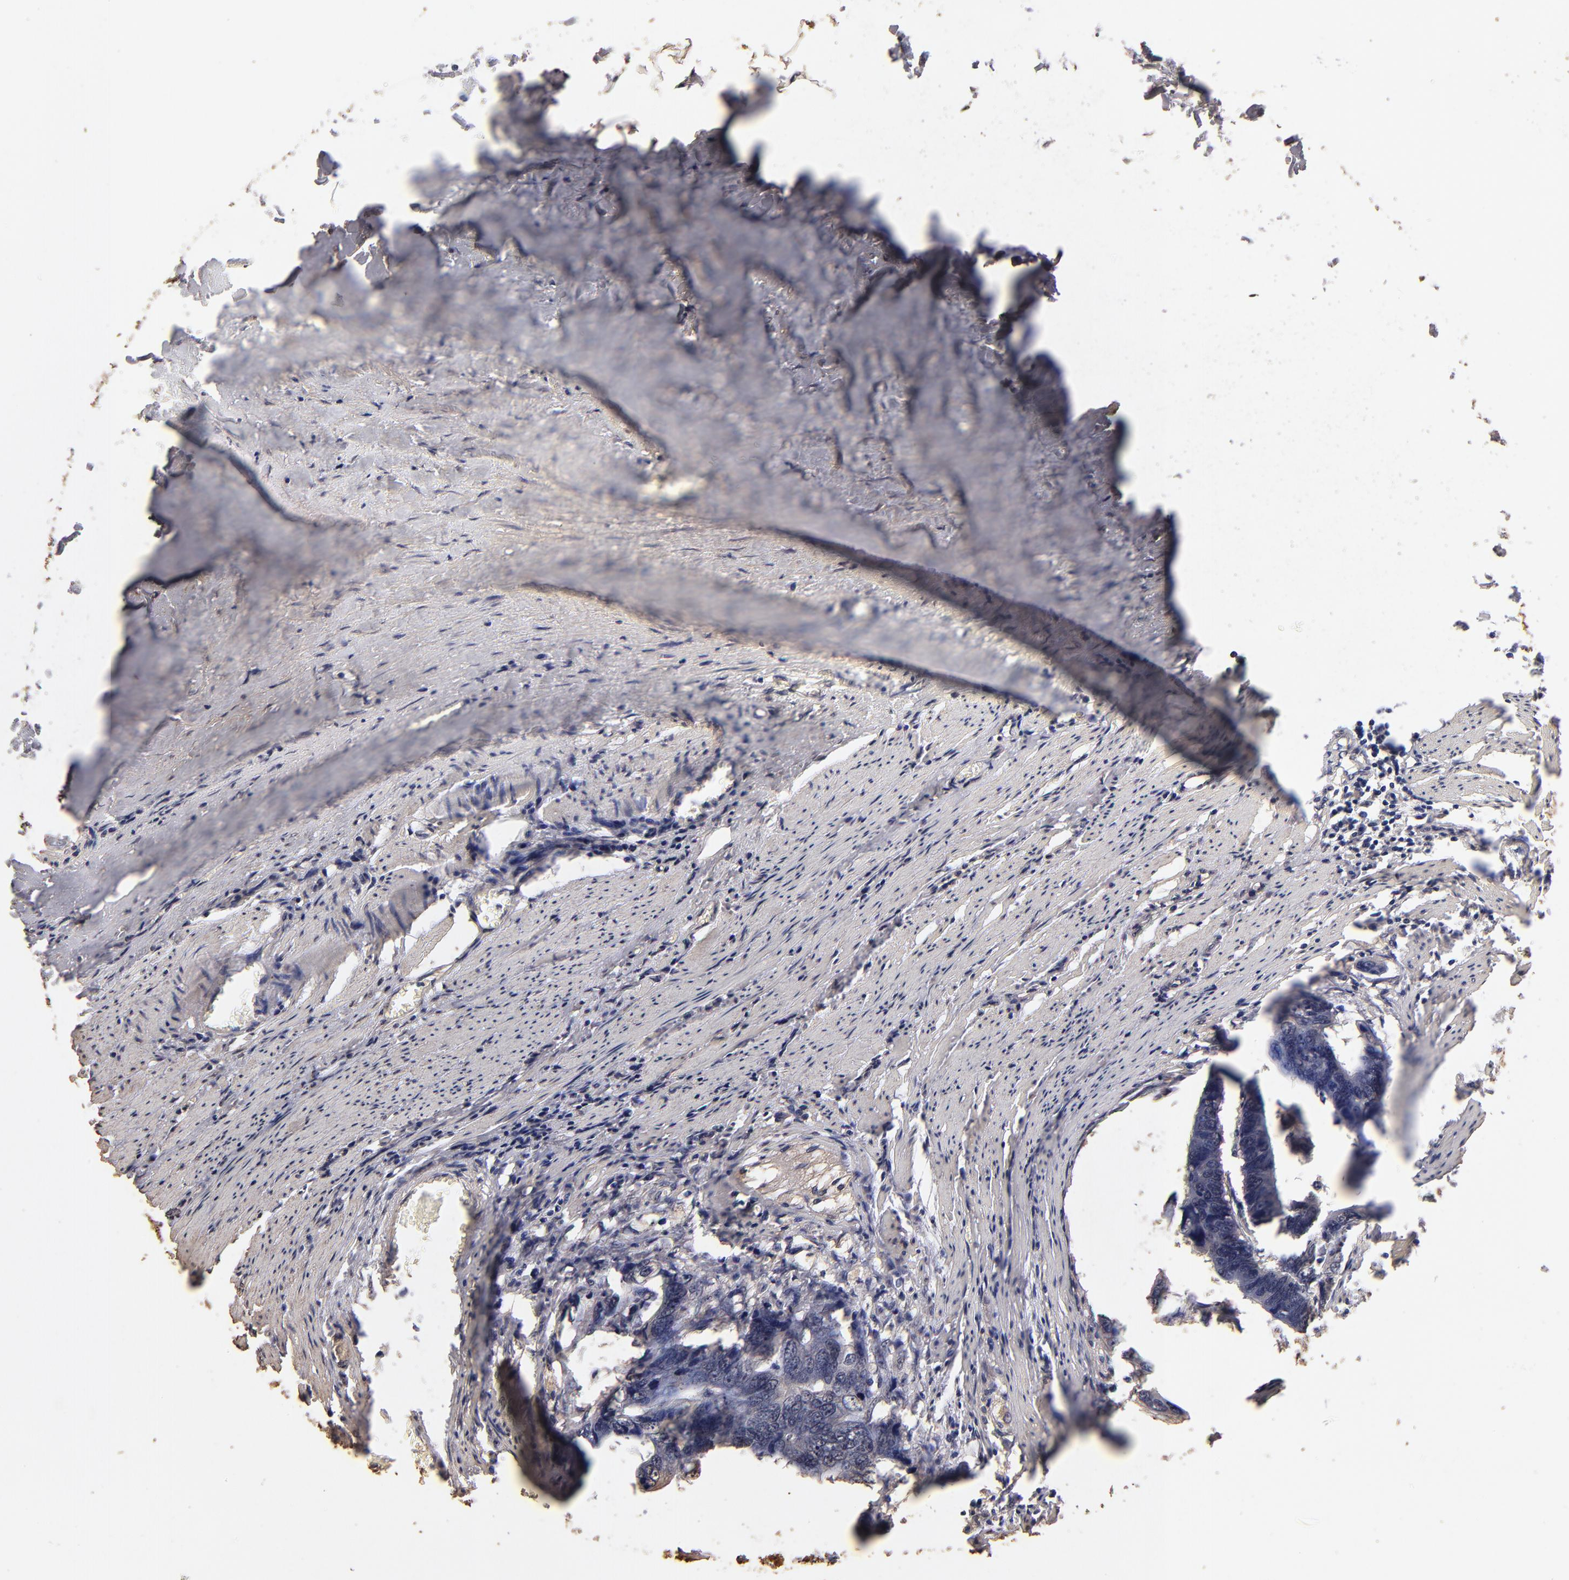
{"staining": {"intensity": "weak", "quantity": "<25%", "location": "cytoplasmic/membranous"}, "tissue": "colorectal cancer", "cell_type": "Tumor cells", "image_type": "cancer", "snomed": [{"axis": "morphology", "description": "Adenocarcinoma, NOS"}, {"axis": "topography", "description": "Colon"}], "caption": "Immunohistochemical staining of colorectal cancer (adenocarcinoma) demonstrates no significant staining in tumor cells.", "gene": "OPHN1", "patient": {"sex": "female", "age": 55}}